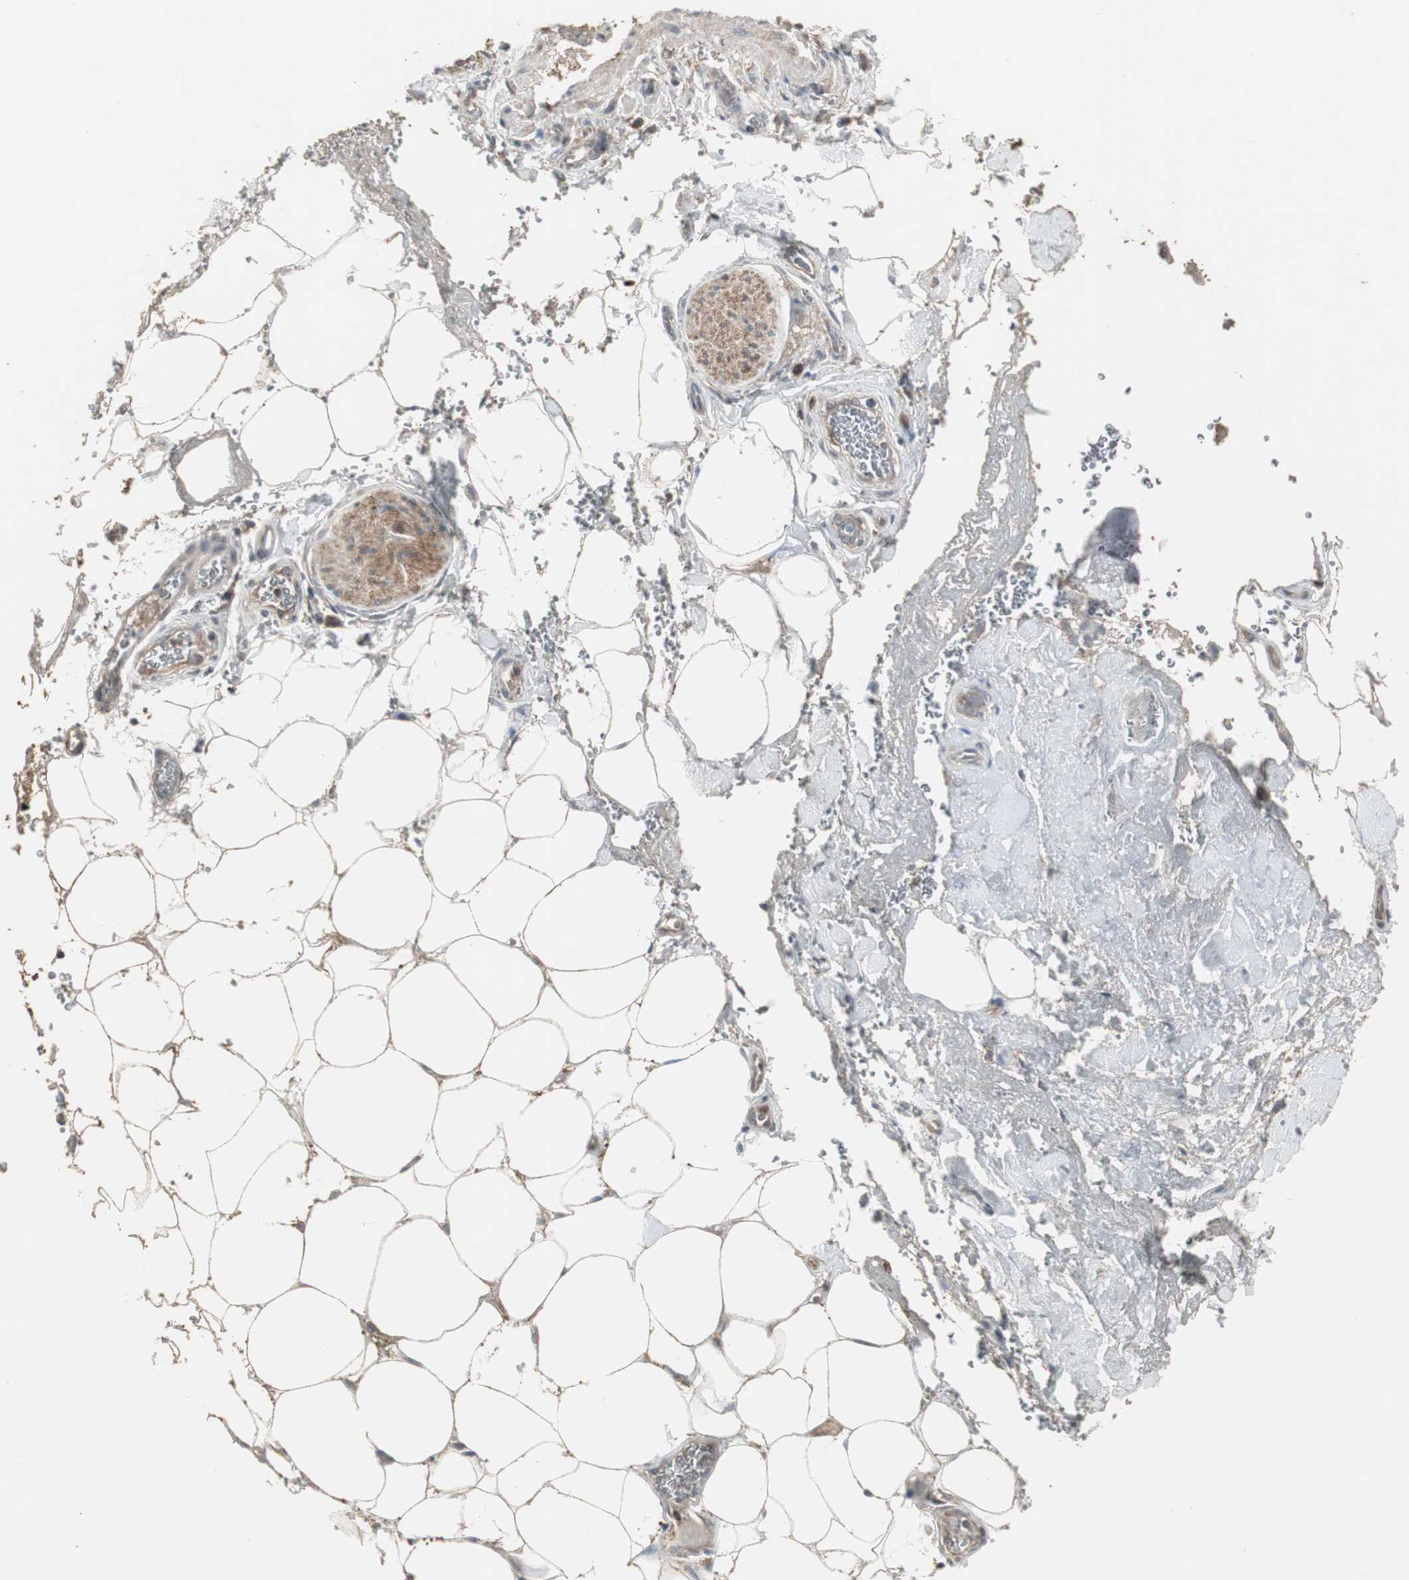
{"staining": {"intensity": "weak", "quantity": ">75%", "location": "cytoplasmic/membranous"}, "tissue": "adipose tissue", "cell_type": "Adipocytes", "image_type": "normal", "snomed": [{"axis": "morphology", "description": "Normal tissue, NOS"}, {"axis": "morphology", "description": "Cholangiocarcinoma"}, {"axis": "topography", "description": "Liver"}, {"axis": "topography", "description": "Peripheral nerve tissue"}], "caption": "Adipose tissue stained for a protein shows weak cytoplasmic/membranous positivity in adipocytes. The staining is performed using DAB (3,3'-diaminobenzidine) brown chromogen to label protein expression. The nuclei are counter-stained blue using hematoxylin.", "gene": "HPRT1", "patient": {"sex": "male", "age": 50}}